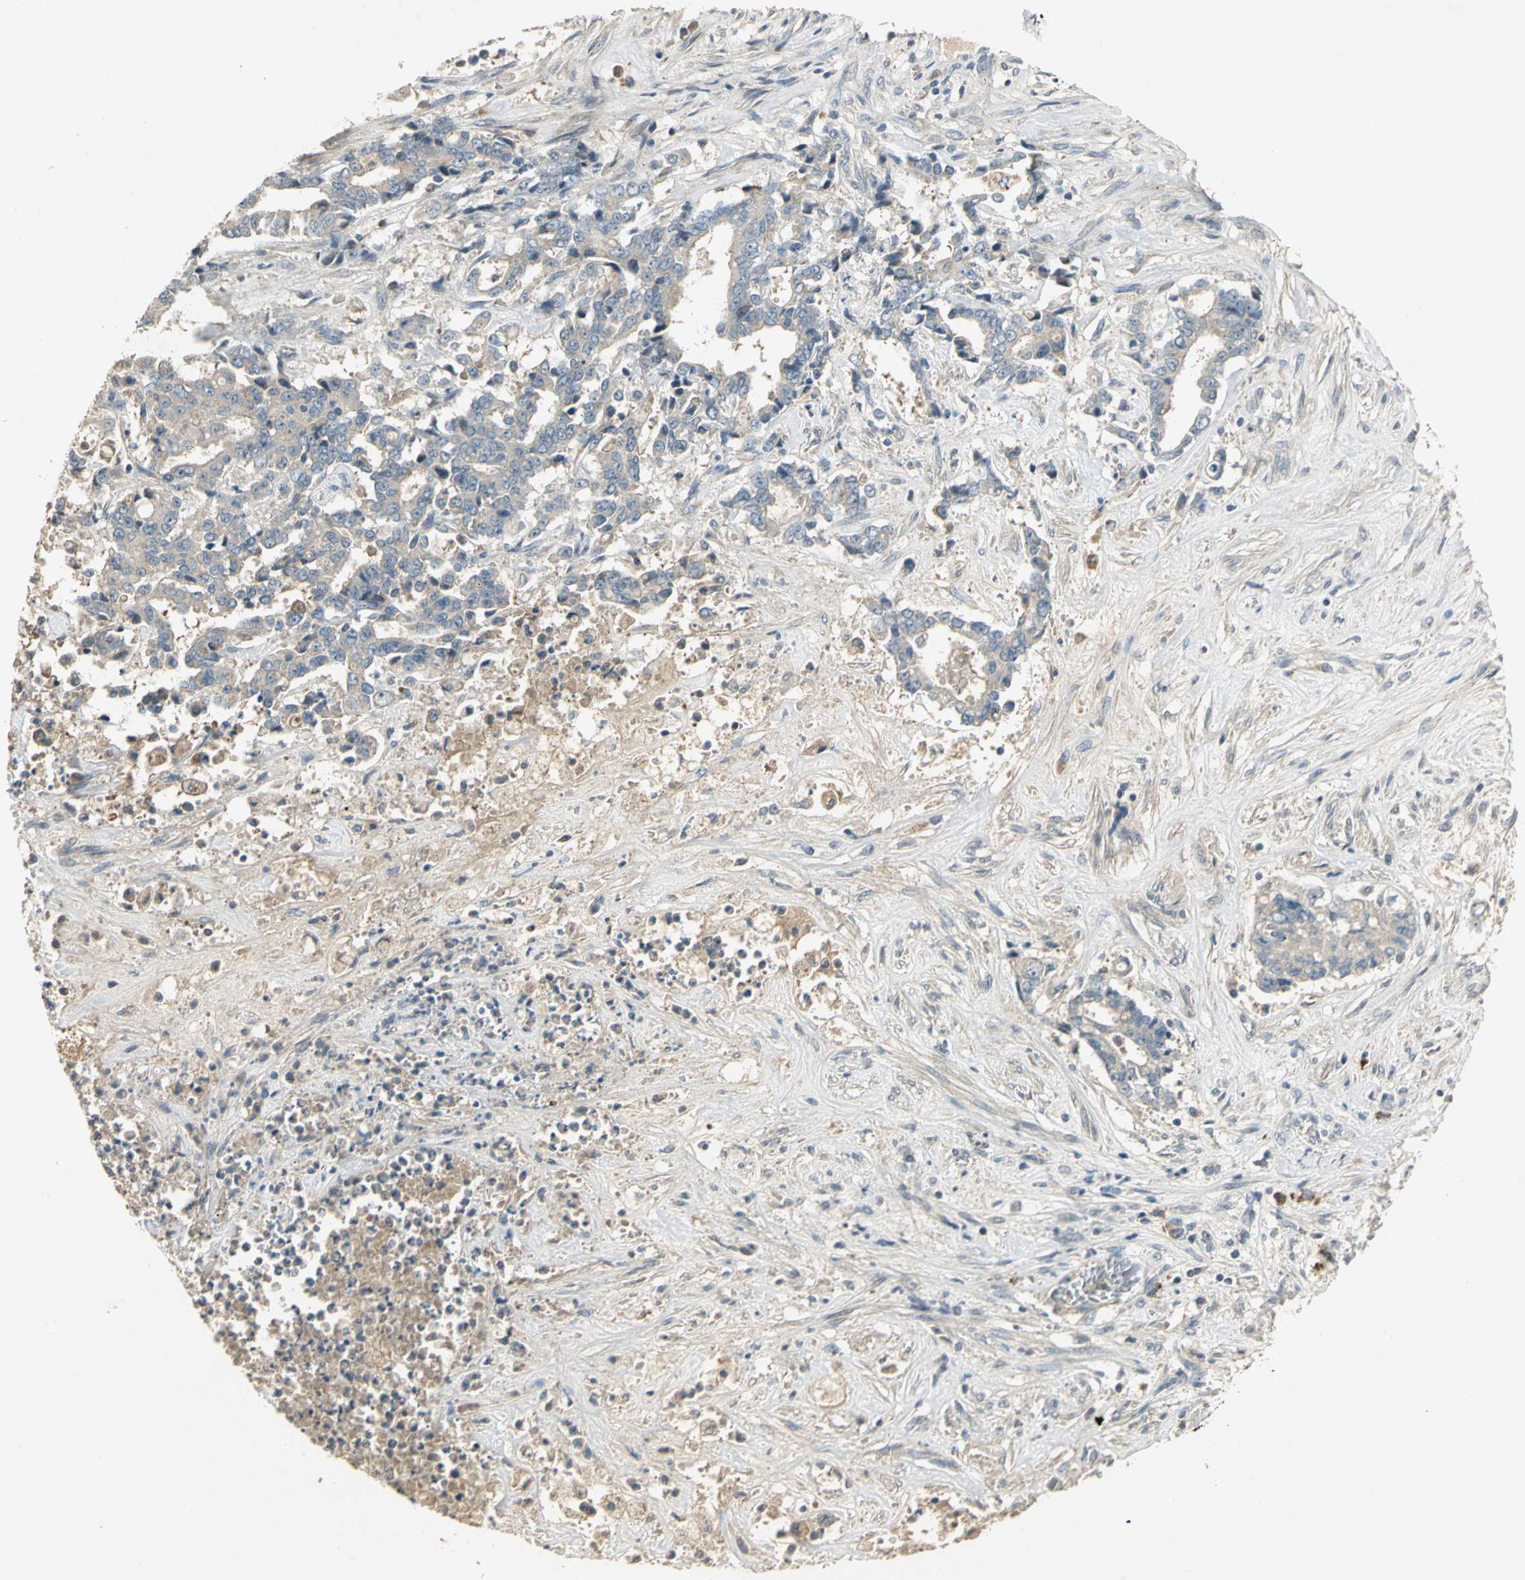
{"staining": {"intensity": "weak", "quantity": "<25%", "location": "cytoplasmic/membranous"}, "tissue": "liver cancer", "cell_type": "Tumor cells", "image_type": "cancer", "snomed": [{"axis": "morphology", "description": "Cholangiocarcinoma"}, {"axis": "topography", "description": "Liver"}], "caption": "Tumor cells show no significant positivity in cholangiocarcinoma (liver).", "gene": "PROC", "patient": {"sex": "male", "age": 57}}